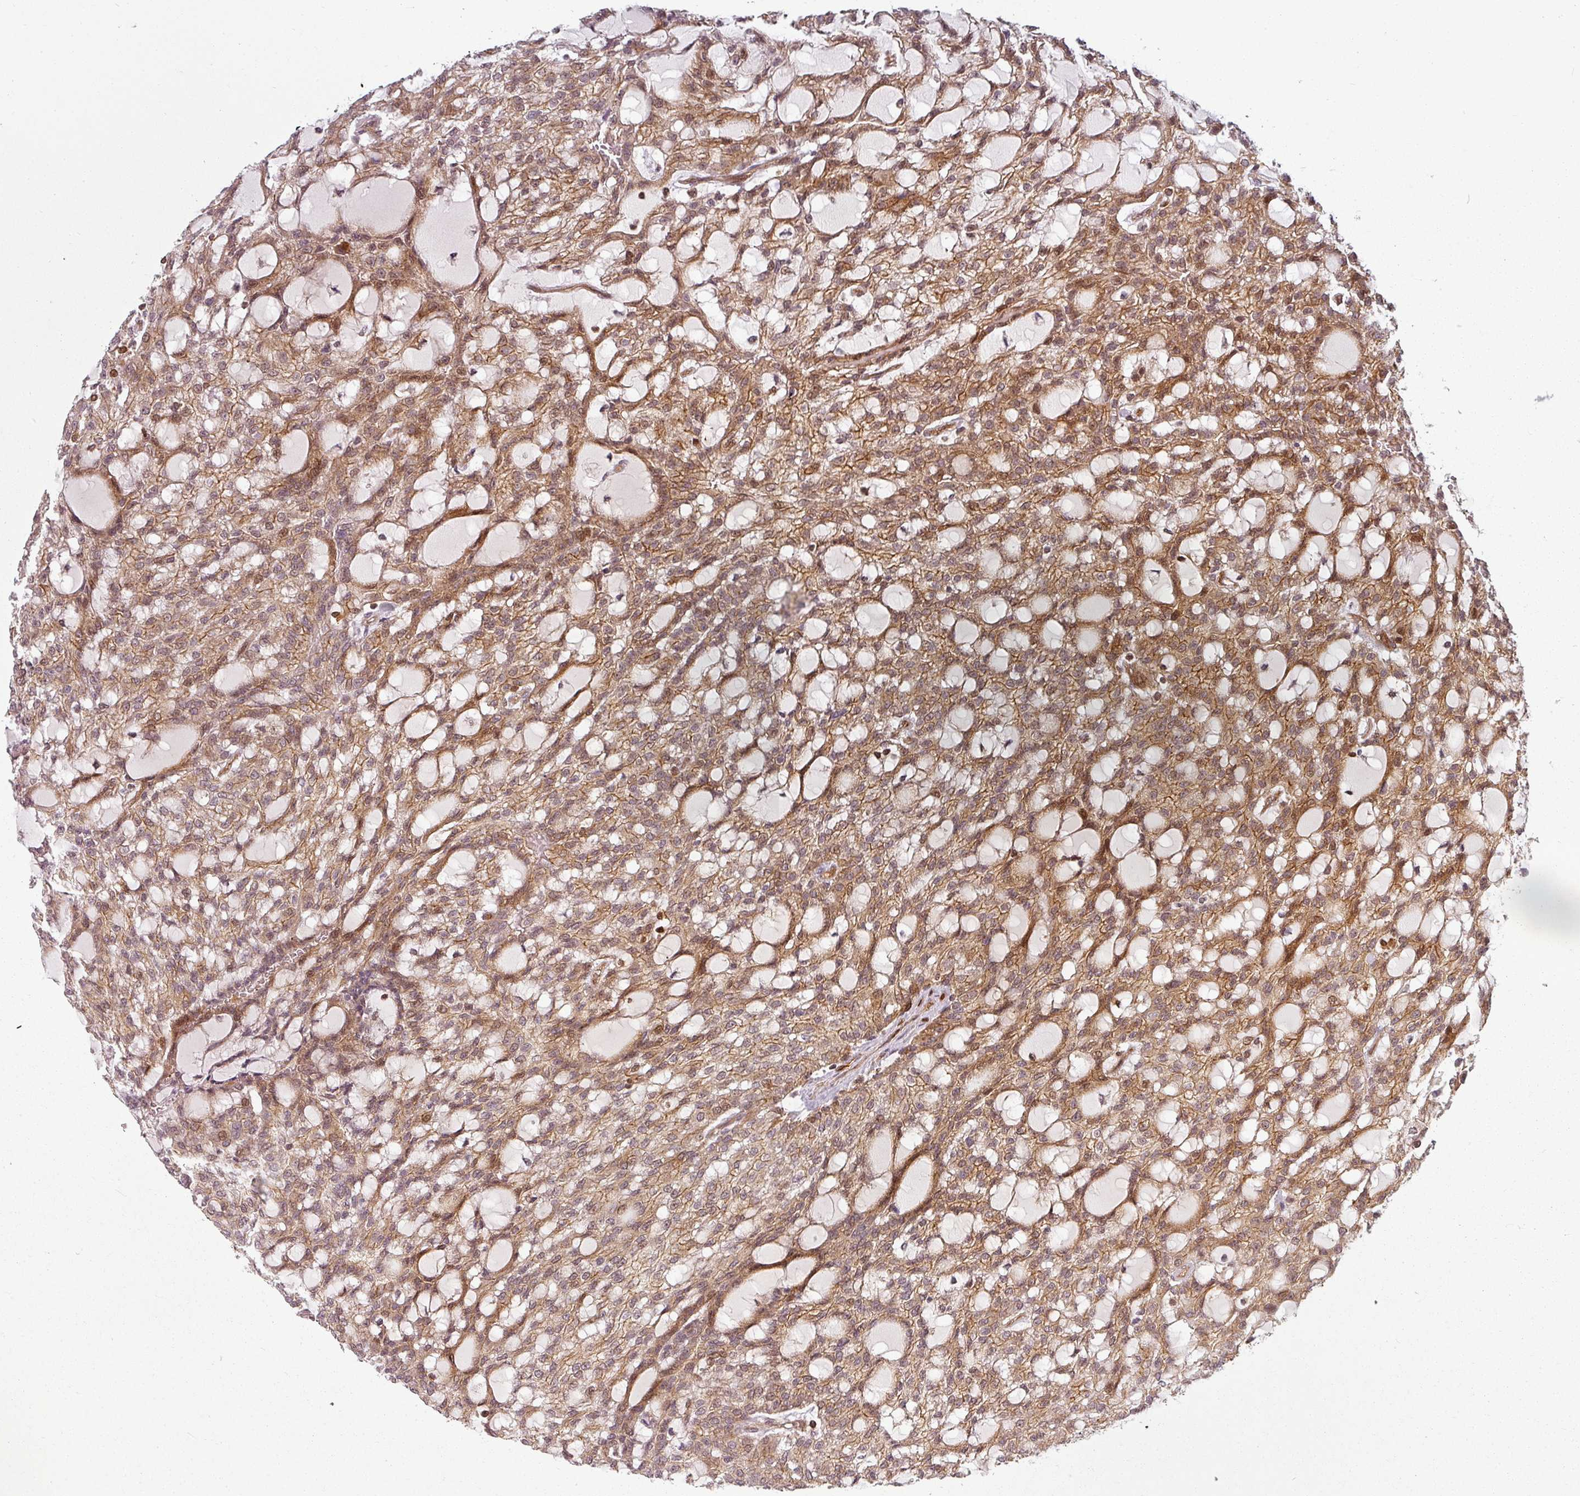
{"staining": {"intensity": "moderate", "quantity": ">75%", "location": "cytoplasmic/membranous,nuclear"}, "tissue": "renal cancer", "cell_type": "Tumor cells", "image_type": "cancer", "snomed": [{"axis": "morphology", "description": "Adenocarcinoma, NOS"}, {"axis": "topography", "description": "Kidney"}], "caption": "Moderate cytoplasmic/membranous and nuclear staining is identified in approximately >75% of tumor cells in renal cancer.", "gene": "CLIC1", "patient": {"sex": "male", "age": 63}}